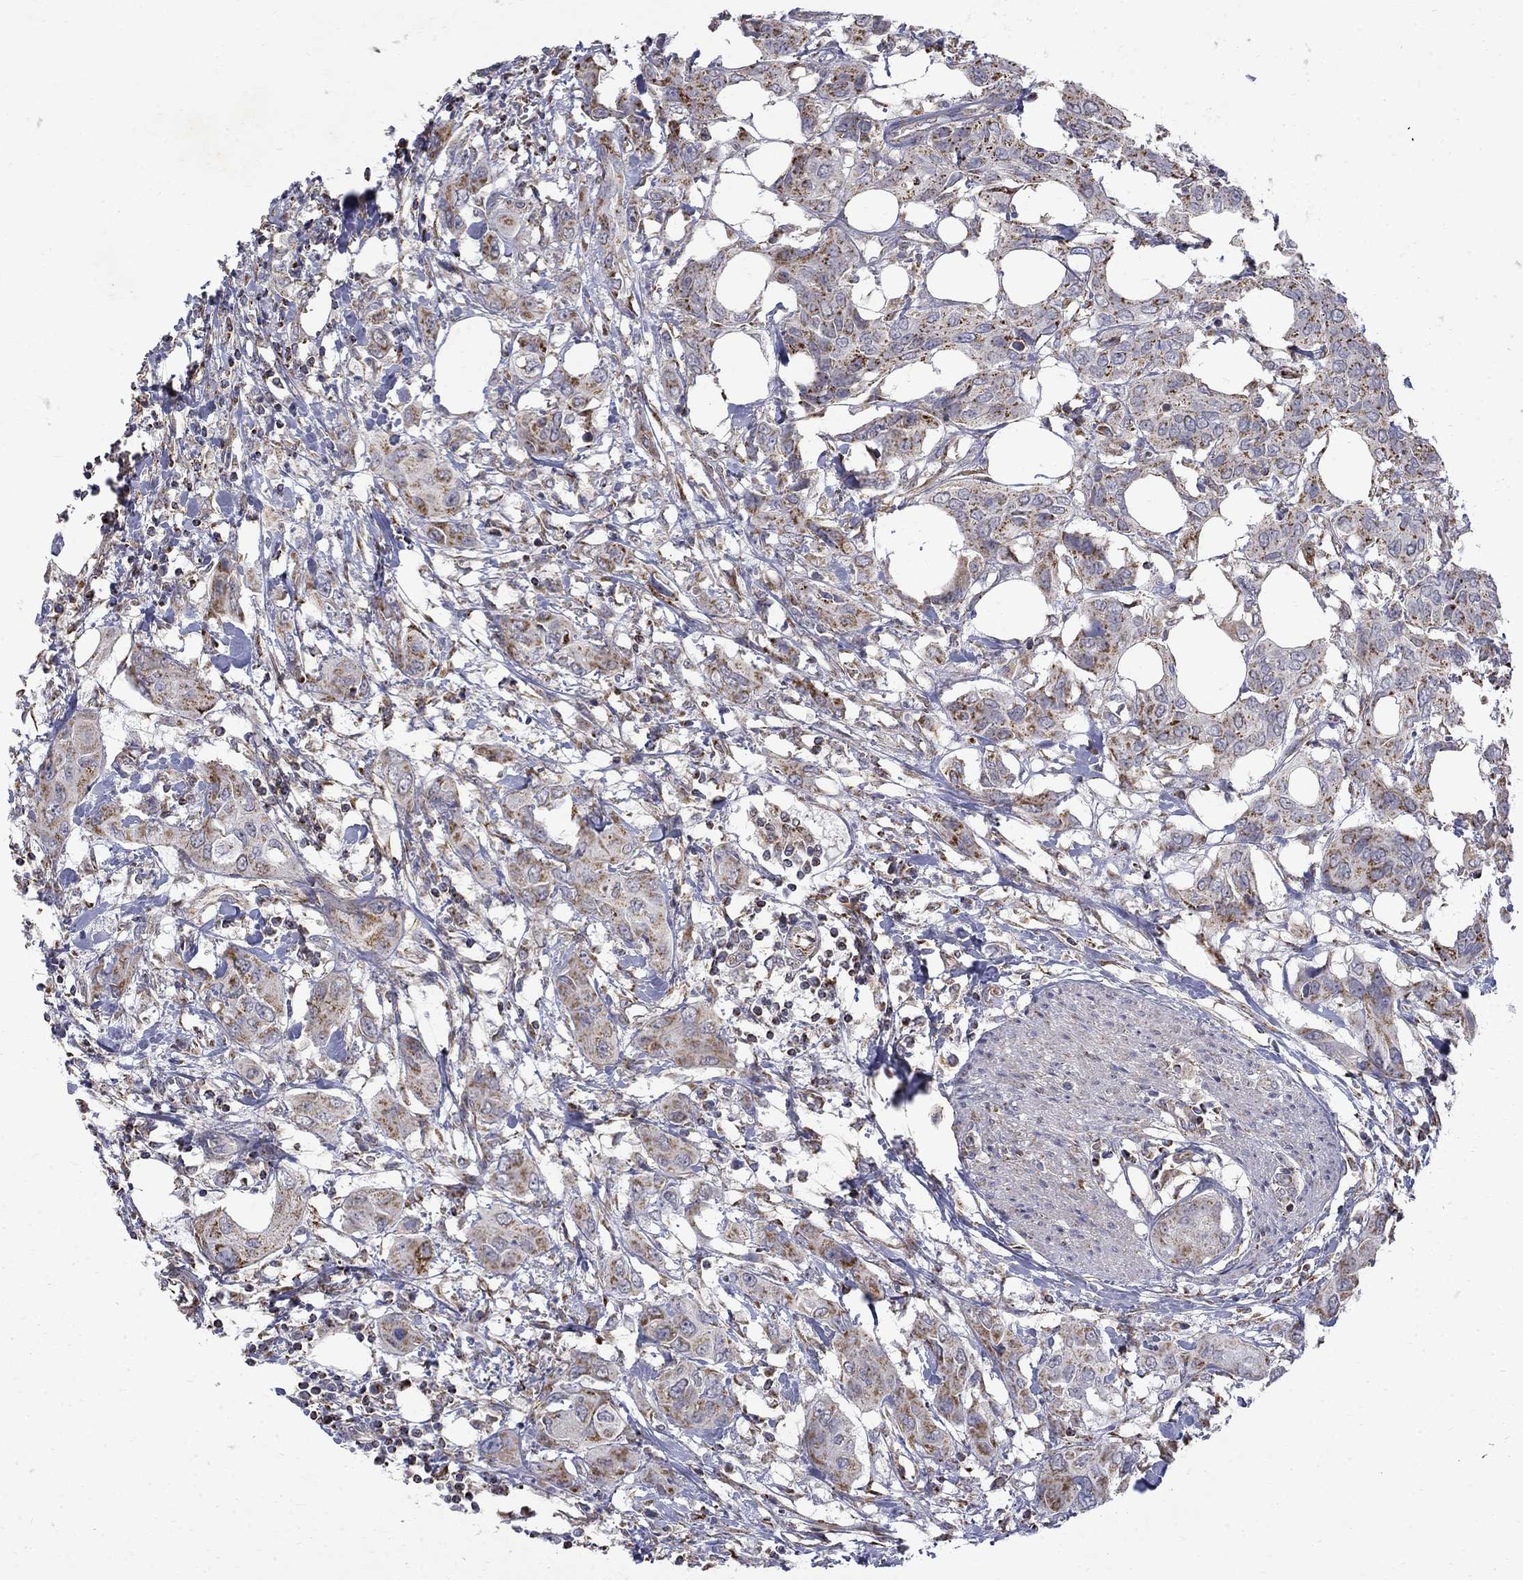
{"staining": {"intensity": "weak", "quantity": "25%-75%", "location": "cytoplasmic/membranous"}, "tissue": "urothelial cancer", "cell_type": "Tumor cells", "image_type": "cancer", "snomed": [{"axis": "morphology", "description": "Urothelial carcinoma, NOS"}, {"axis": "morphology", "description": "Urothelial carcinoma, High grade"}, {"axis": "topography", "description": "Urinary bladder"}], "caption": "Immunohistochemical staining of human urothelial cancer demonstrates weak cytoplasmic/membranous protein positivity in approximately 25%-75% of tumor cells.", "gene": "PCBP3", "patient": {"sex": "male", "age": 63}}